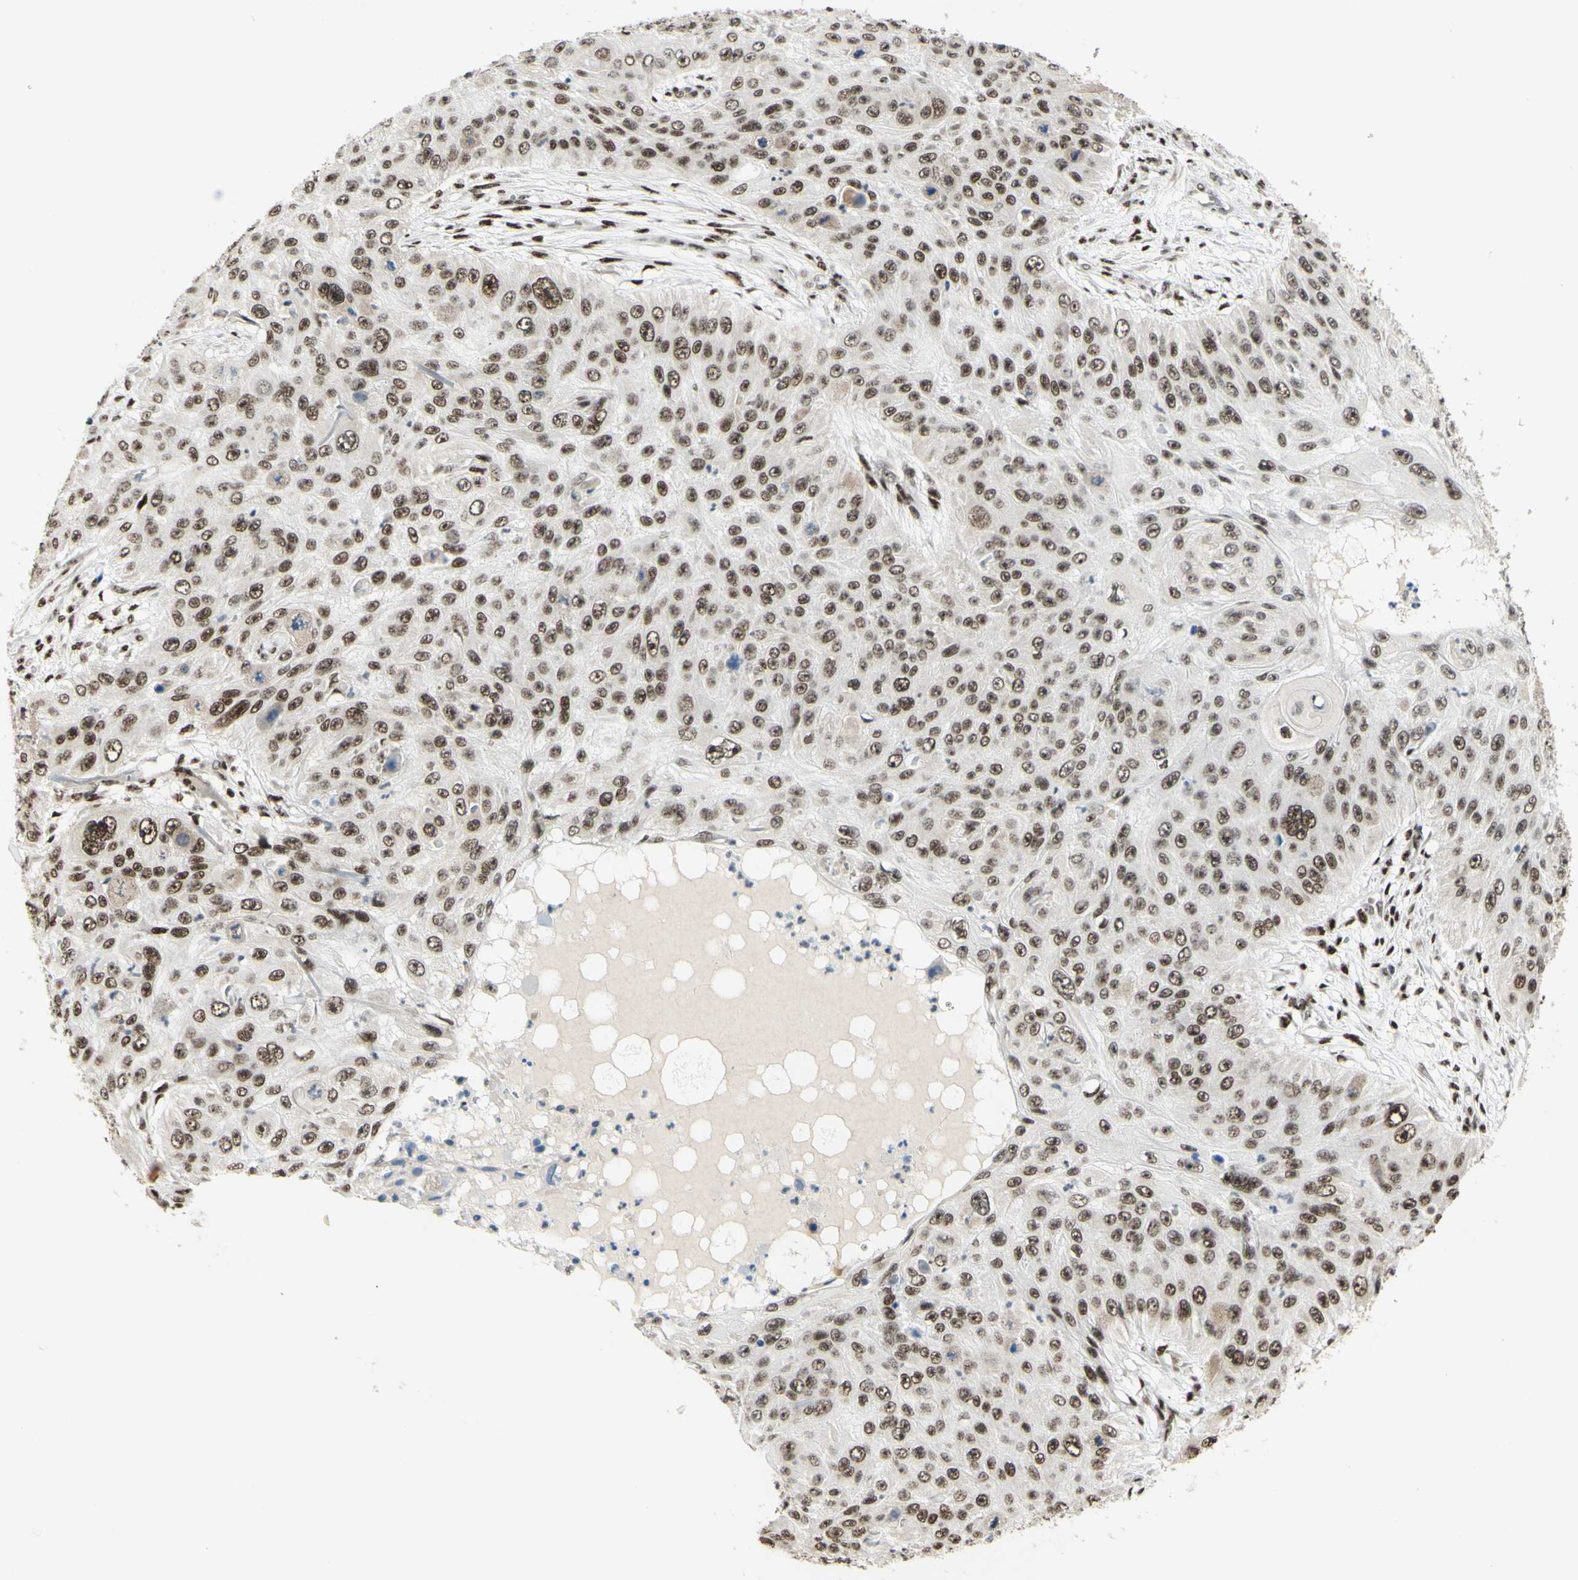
{"staining": {"intensity": "strong", "quantity": "25%-75%", "location": "nuclear"}, "tissue": "skin cancer", "cell_type": "Tumor cells", "image_type": "cancer", "snomed": [{"axis": "morphology", "description": "Squamous cell carcinoma, NOS"}, {"axis": "topography", "description": "Skin"}], "caption": "Human squamous cell carcinoma (skin) stained with a brown dye reveals strong nuclear positive expression in about 25%-75% of tumor cells.", "gene": "DHX9", "patient": {"sex": "female", "age": 80}}